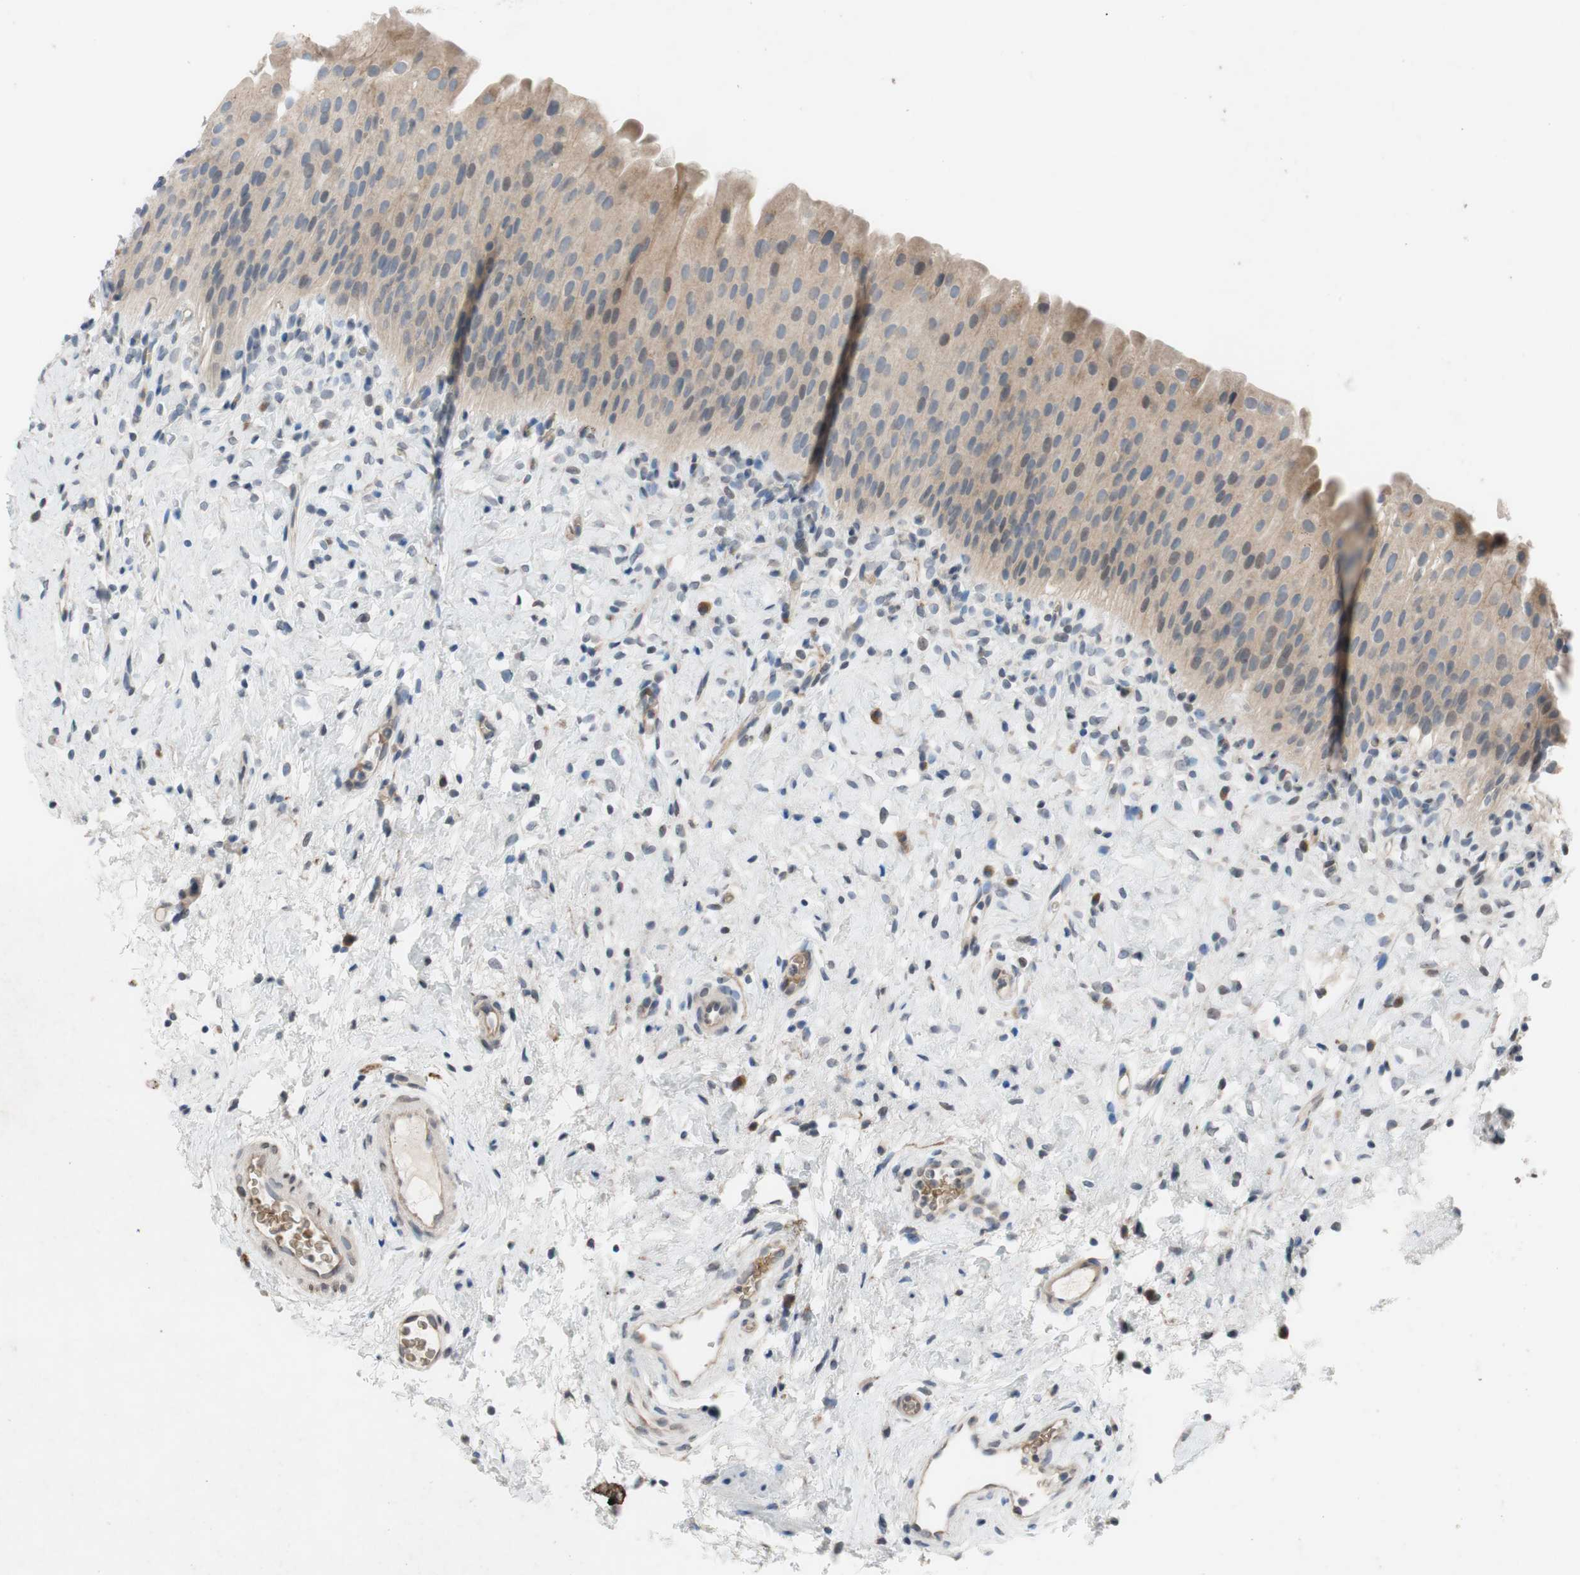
{"staining": {"intensity": "weak", "quantity": ">75%", "location": "cytoplasmic/membranous"}, "tissue": "urinary bladder", "cell_type": "Urothelial cells", "image_type": "normal", "snomed": [{"axis": "morphology", "description": "Normal tissue, NOS"}, {"axis": "morphology", "description": "Urothelial carcinoma, High grade"}, {"axis": "topography", "description": "Urinary bladder"}], "caption": "Protein analysis of benign urinary bladder demonstrates weak cytoplasmic/membranous staining in about >75% of urothelial cells. The staining was performed using DAB, with brown indicating positive protein expression. Nuclei are stained blue with hematoxylin.", "gene": "ADD2", "patient": {"sex": "male", "age": 46}}